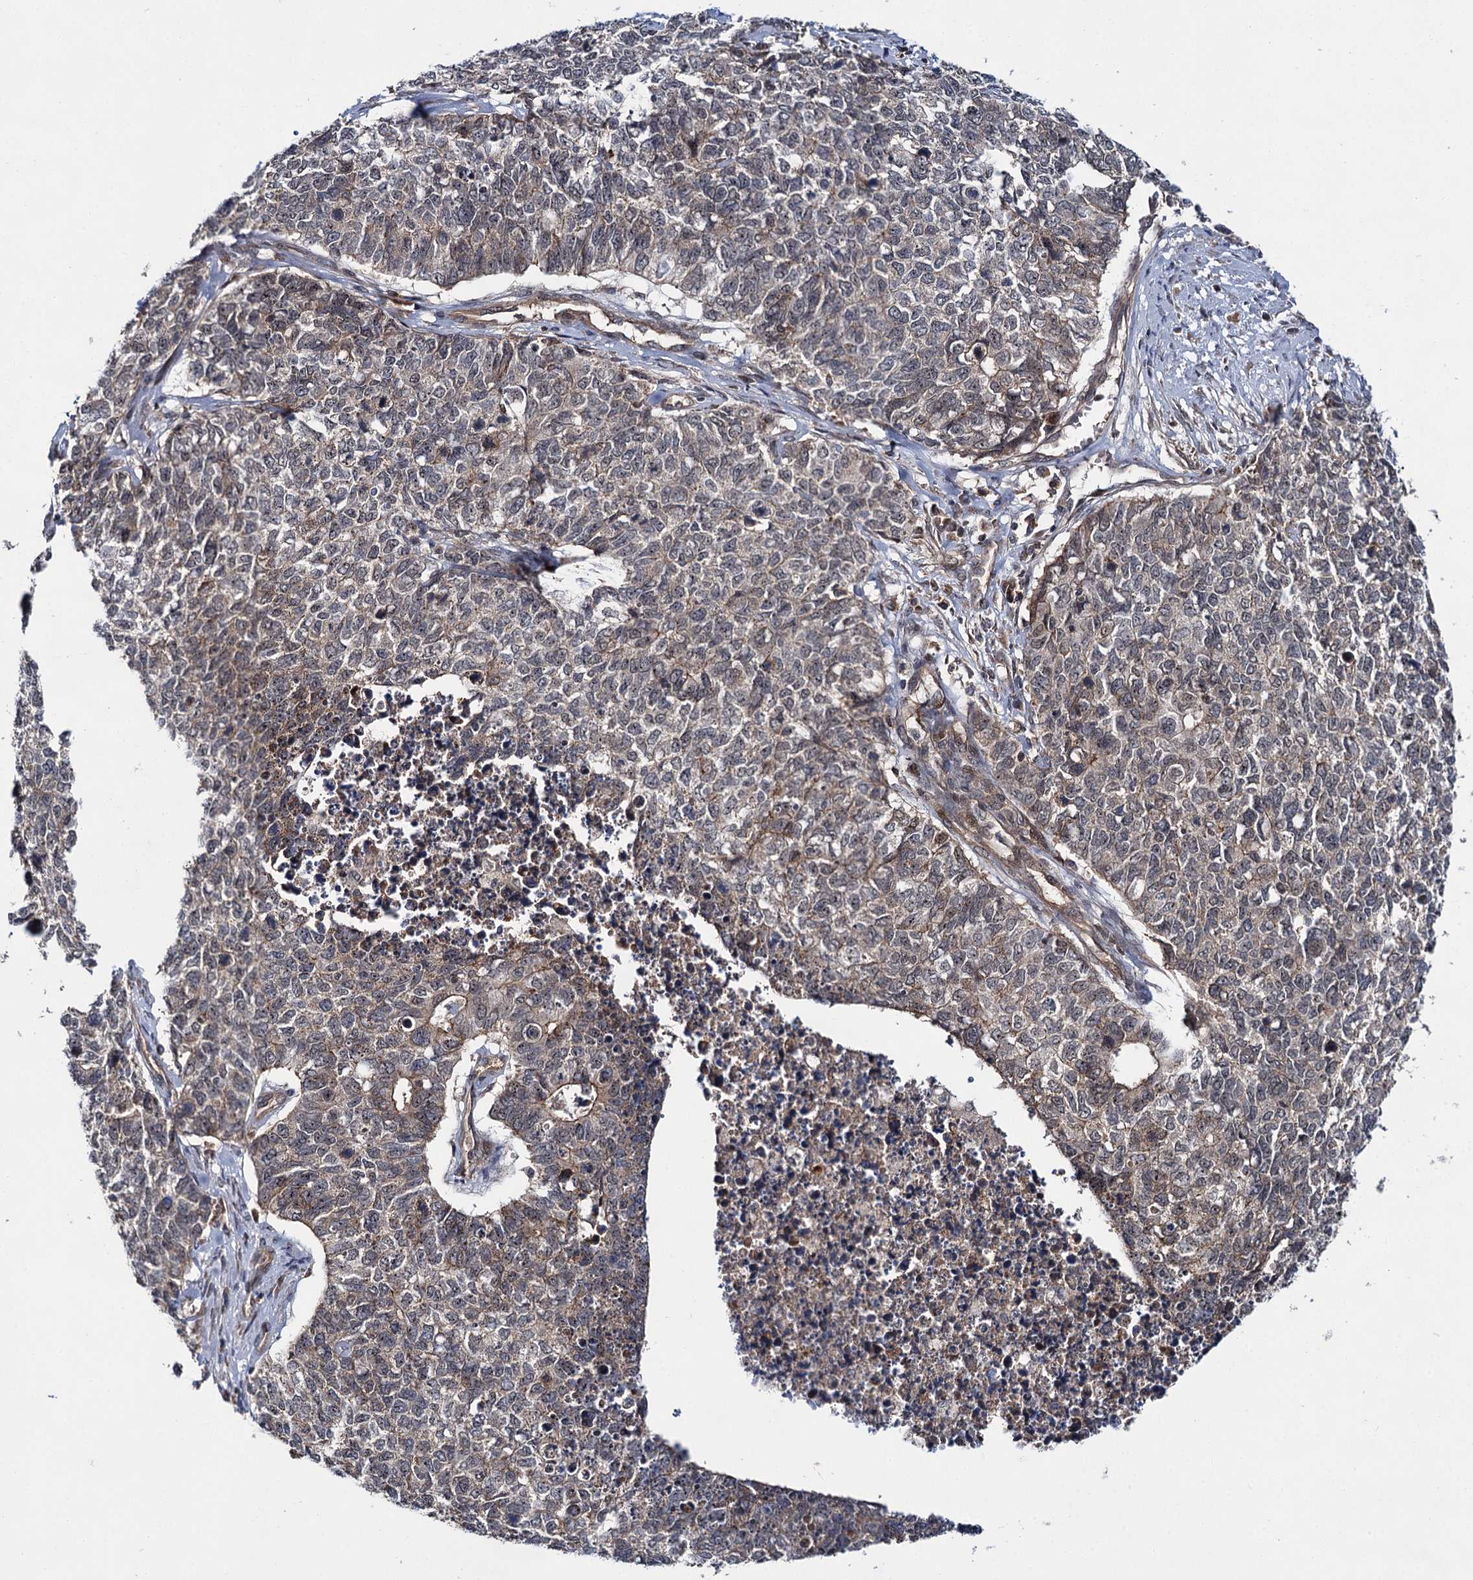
{"staining": {"intensity": "weak", "quantity": "25%-75%", "location": "cytoplasmic/membranous"}, "tissue": "cervical cancer", "cell_type": "Tumor cells", "image_type": "cancer", "snomed": [{"axis": "morphology", "description": "Squamous cell carcinoma, NOS"}, {"axis": "topography", "description": "Cervix"}], "caption": "Protein staining of cervical squamous cell carcinoma tissue shows weak cytoplasmic/membranous expression in approximately 25%-75% of tumor cells.", "gene": "ABLIM1", "patient": {"sex": "female", "age": 63}}